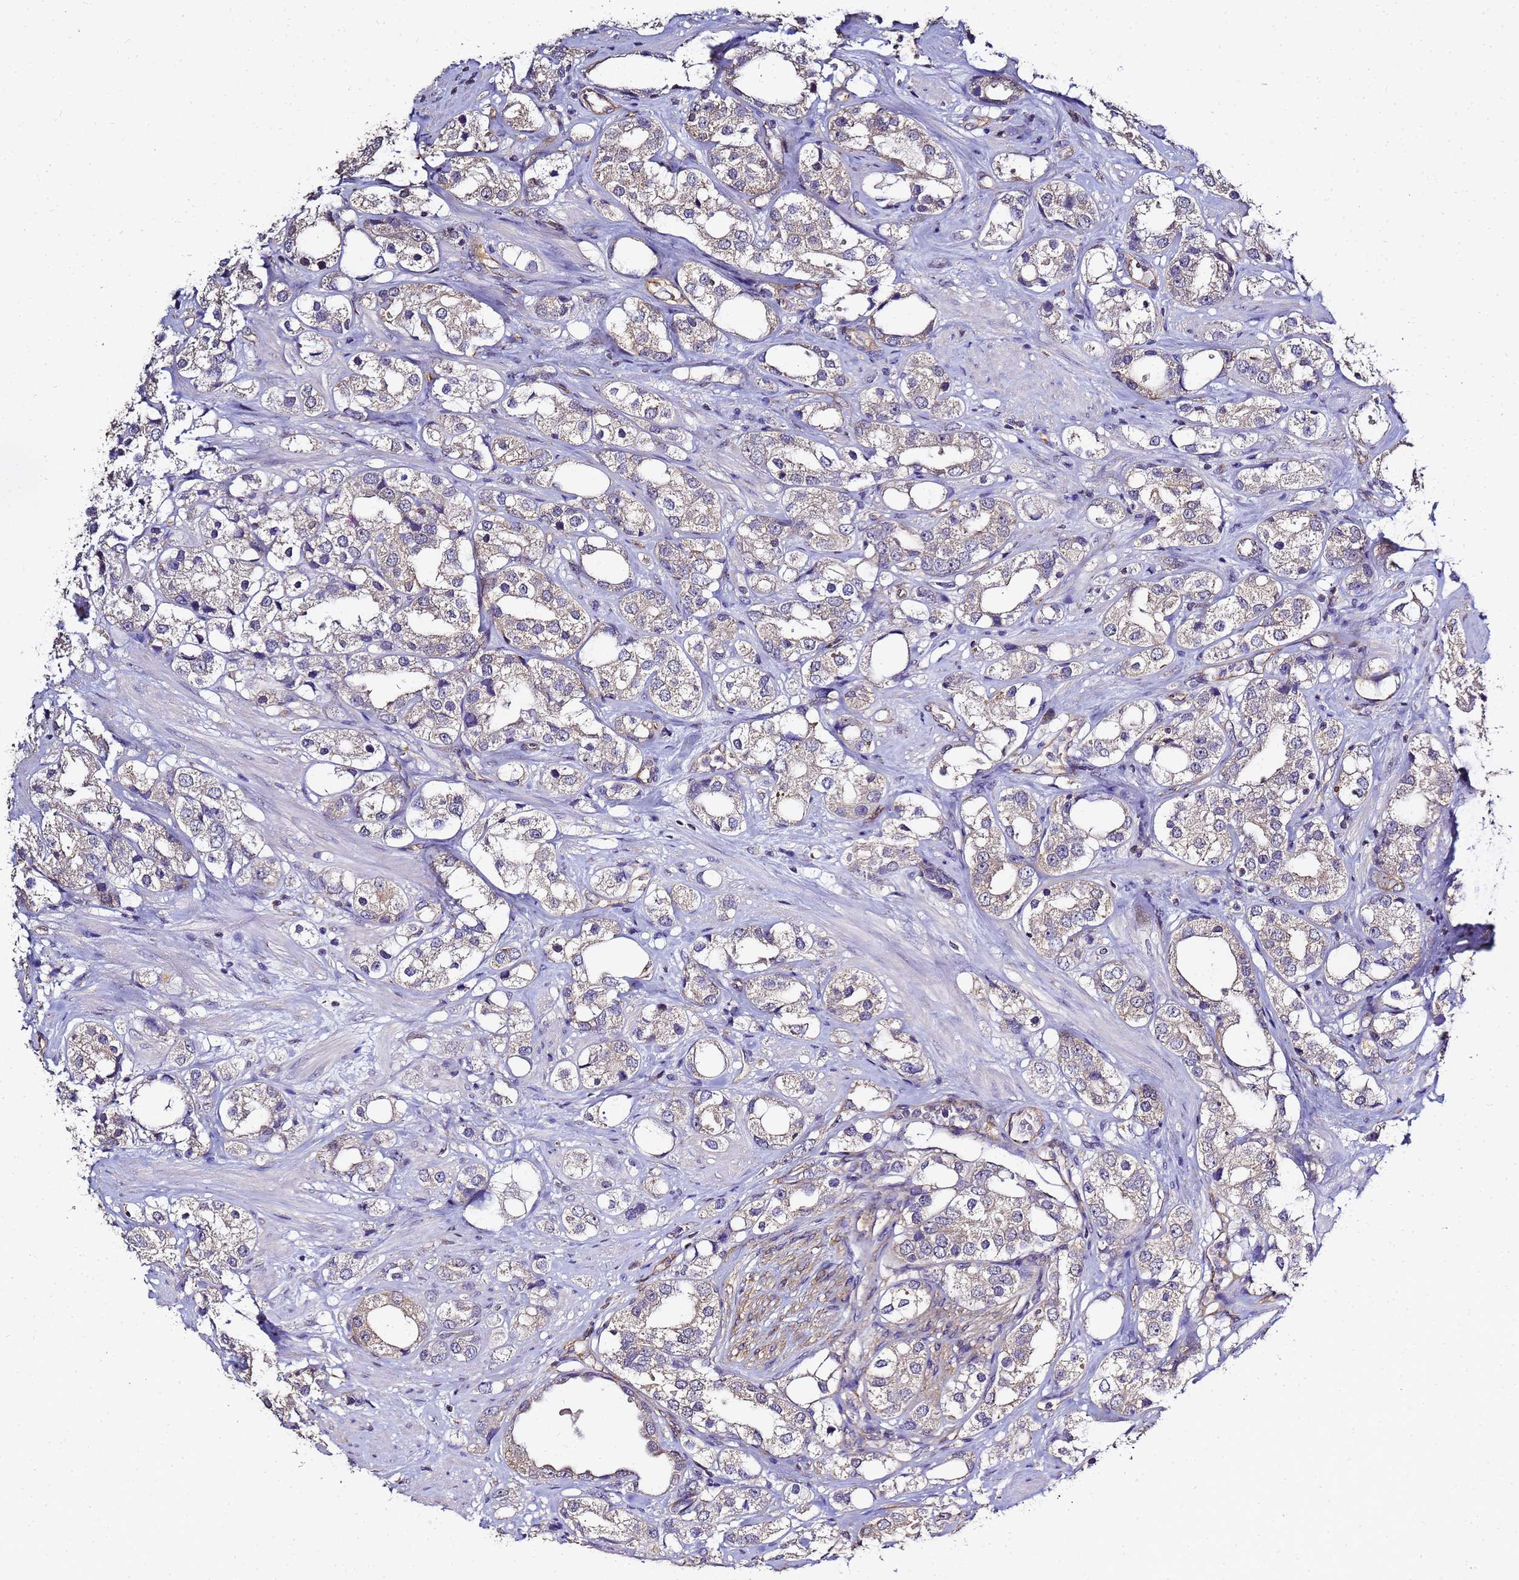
{"staining": {"intensity": "weak", "quantity": "25%-75%", "location": "cytoplasmic/membranous"}, "tissue": "prostate cancer", "cell_type": "Tumor cells", "image_type": "cancer", "snomed": [{"axis": "morphology", "description": "Adenocarcinoma, NOS"}, {"axis": "topography", "description": "Prostate"}], "caption": "There is low levels of weak cytoplasmic/membranous staining in tumor cells of prostate cancer, as demonstrated by immunohistochemical staining (brown color).", "gene": "ENOPH1", "patient": {"sex": "male", "age": 79}}